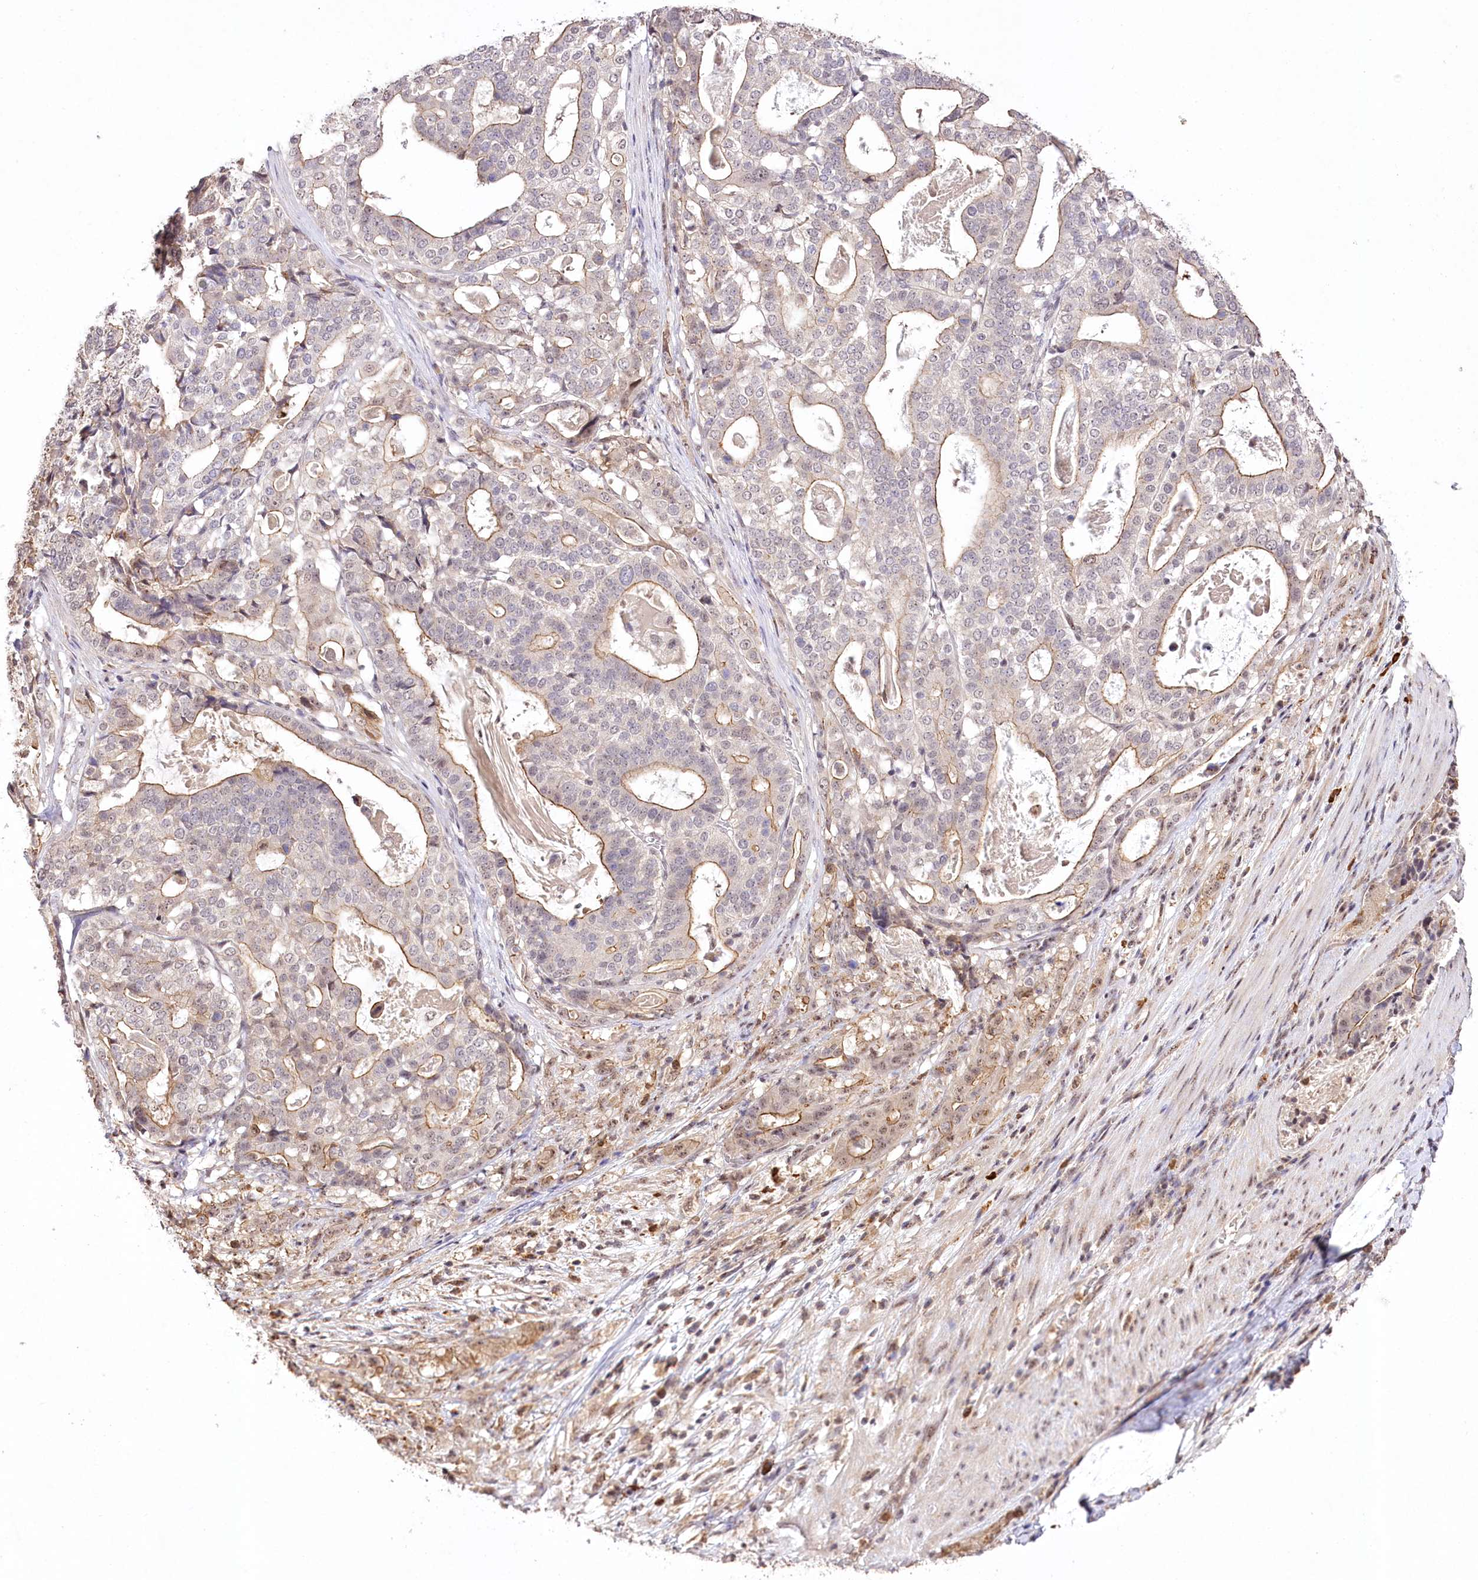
{"staining": {"intensity": "weak", "quantity": "25%-75%", "location": "cytoplasmic/membranous"}, "tissue": "stomach cancer", "cell_type": "Tumor cells", "image_type": "cancer", "snomed": [{"axis": "morphology", "description": "Adenocarcinoma, NOS"}, {"axis": "topography", "description": "Stomach"}], "caption": "A histopathology image of human stomach cancer stained for a protein exhibits weak cytoplasmic/membranous brown staining in tumor cells.", "gene": "PYROXD1", "patient": {"sex": "male", "age": 48}}